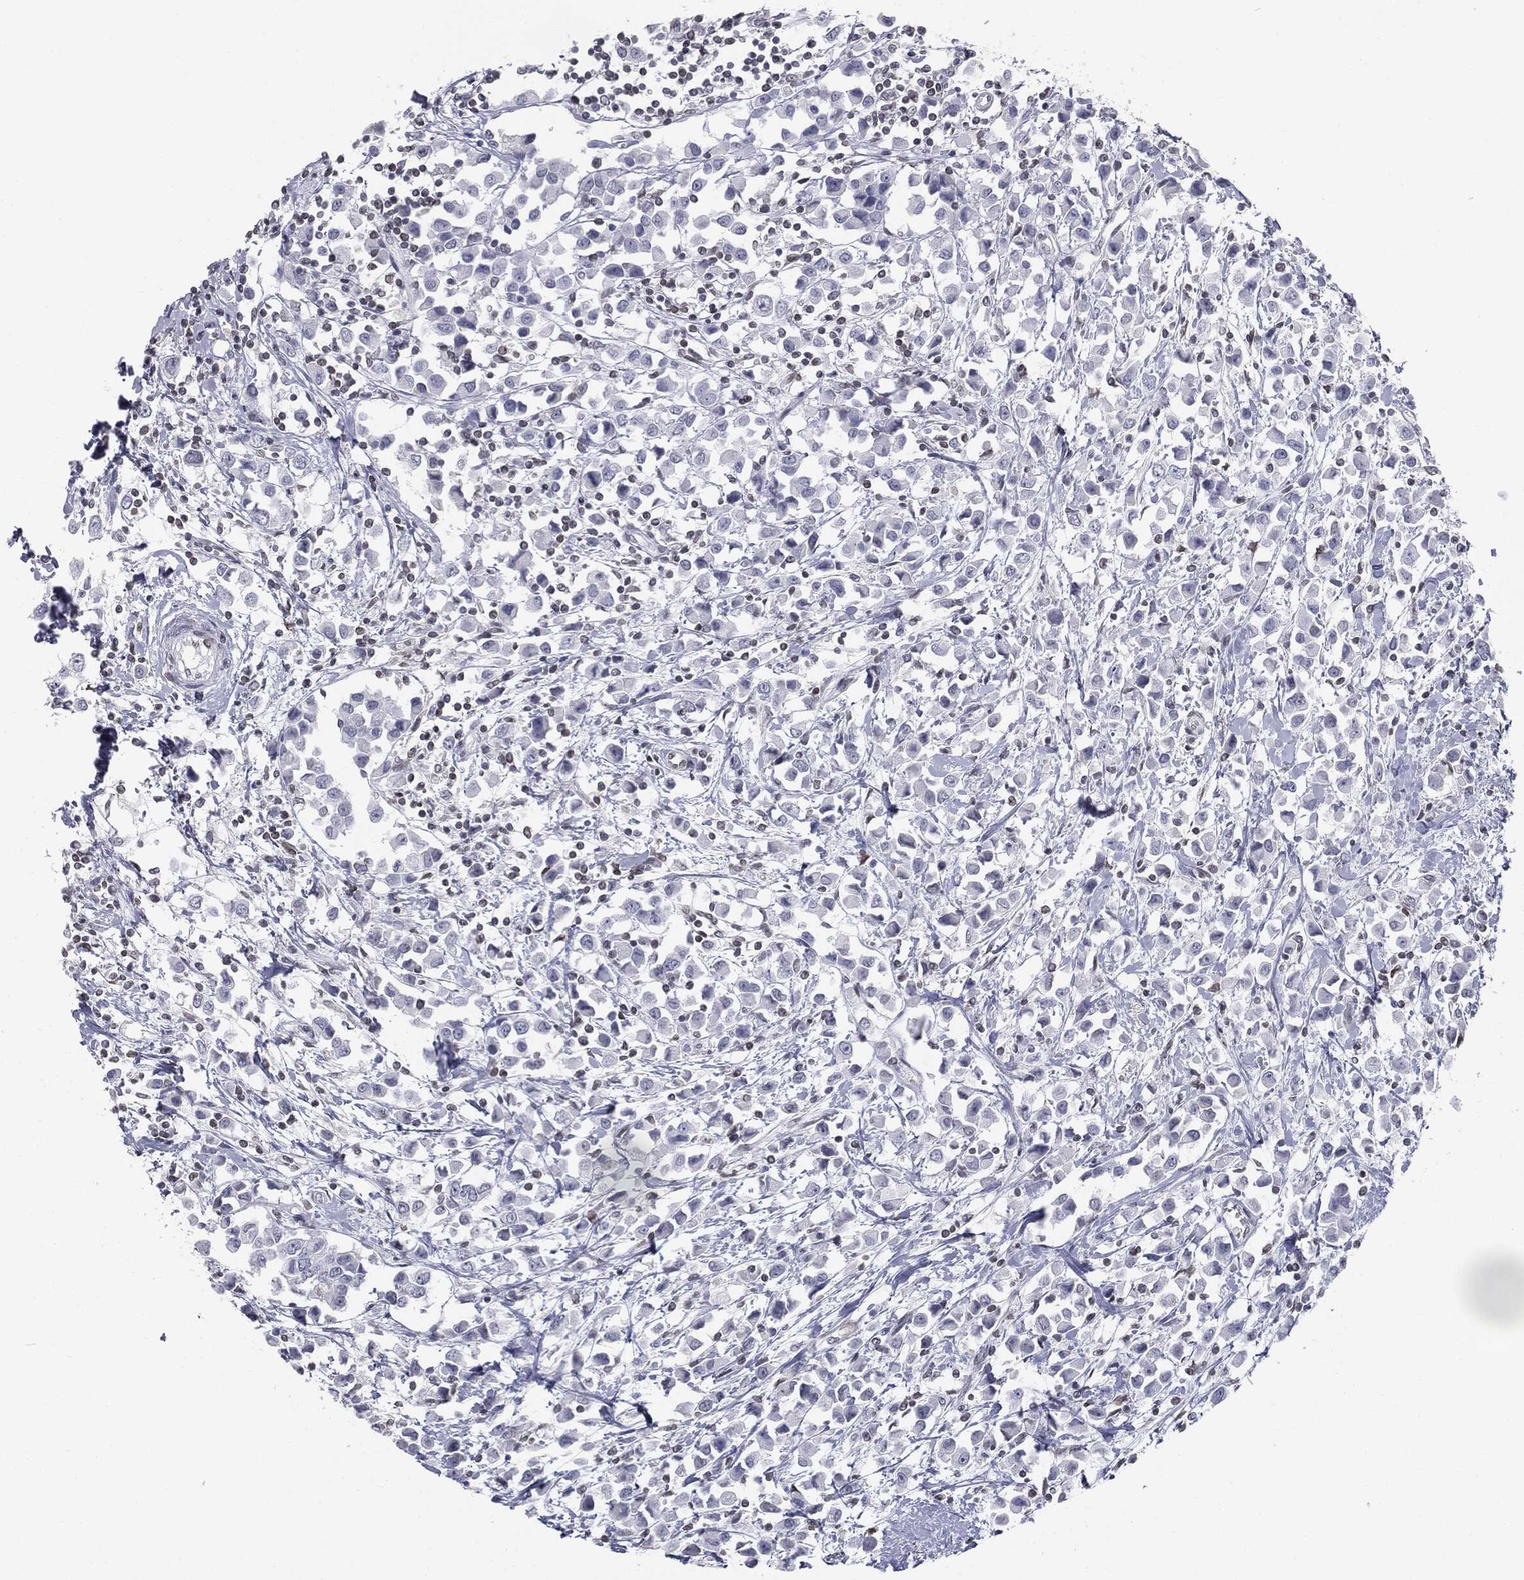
{"staining": {"intensity": "negative", "quantity": "none", "location": "none"}, "tissue": "breast cancer", "cell_type": "Tumor cells", "image_type": "cancer", "snomed": [{"axis": "morphology", "description": "Duct carcinoma"}, {"axis": "topography", "description": "Breast"}], "caption": "Image shows no significant protein staining in tumor cells of breast intraductal carcinoma. Nuclei are stained in blue.", "gene": "ALDOB", "patient": {"sex": "female", "age": 61}}